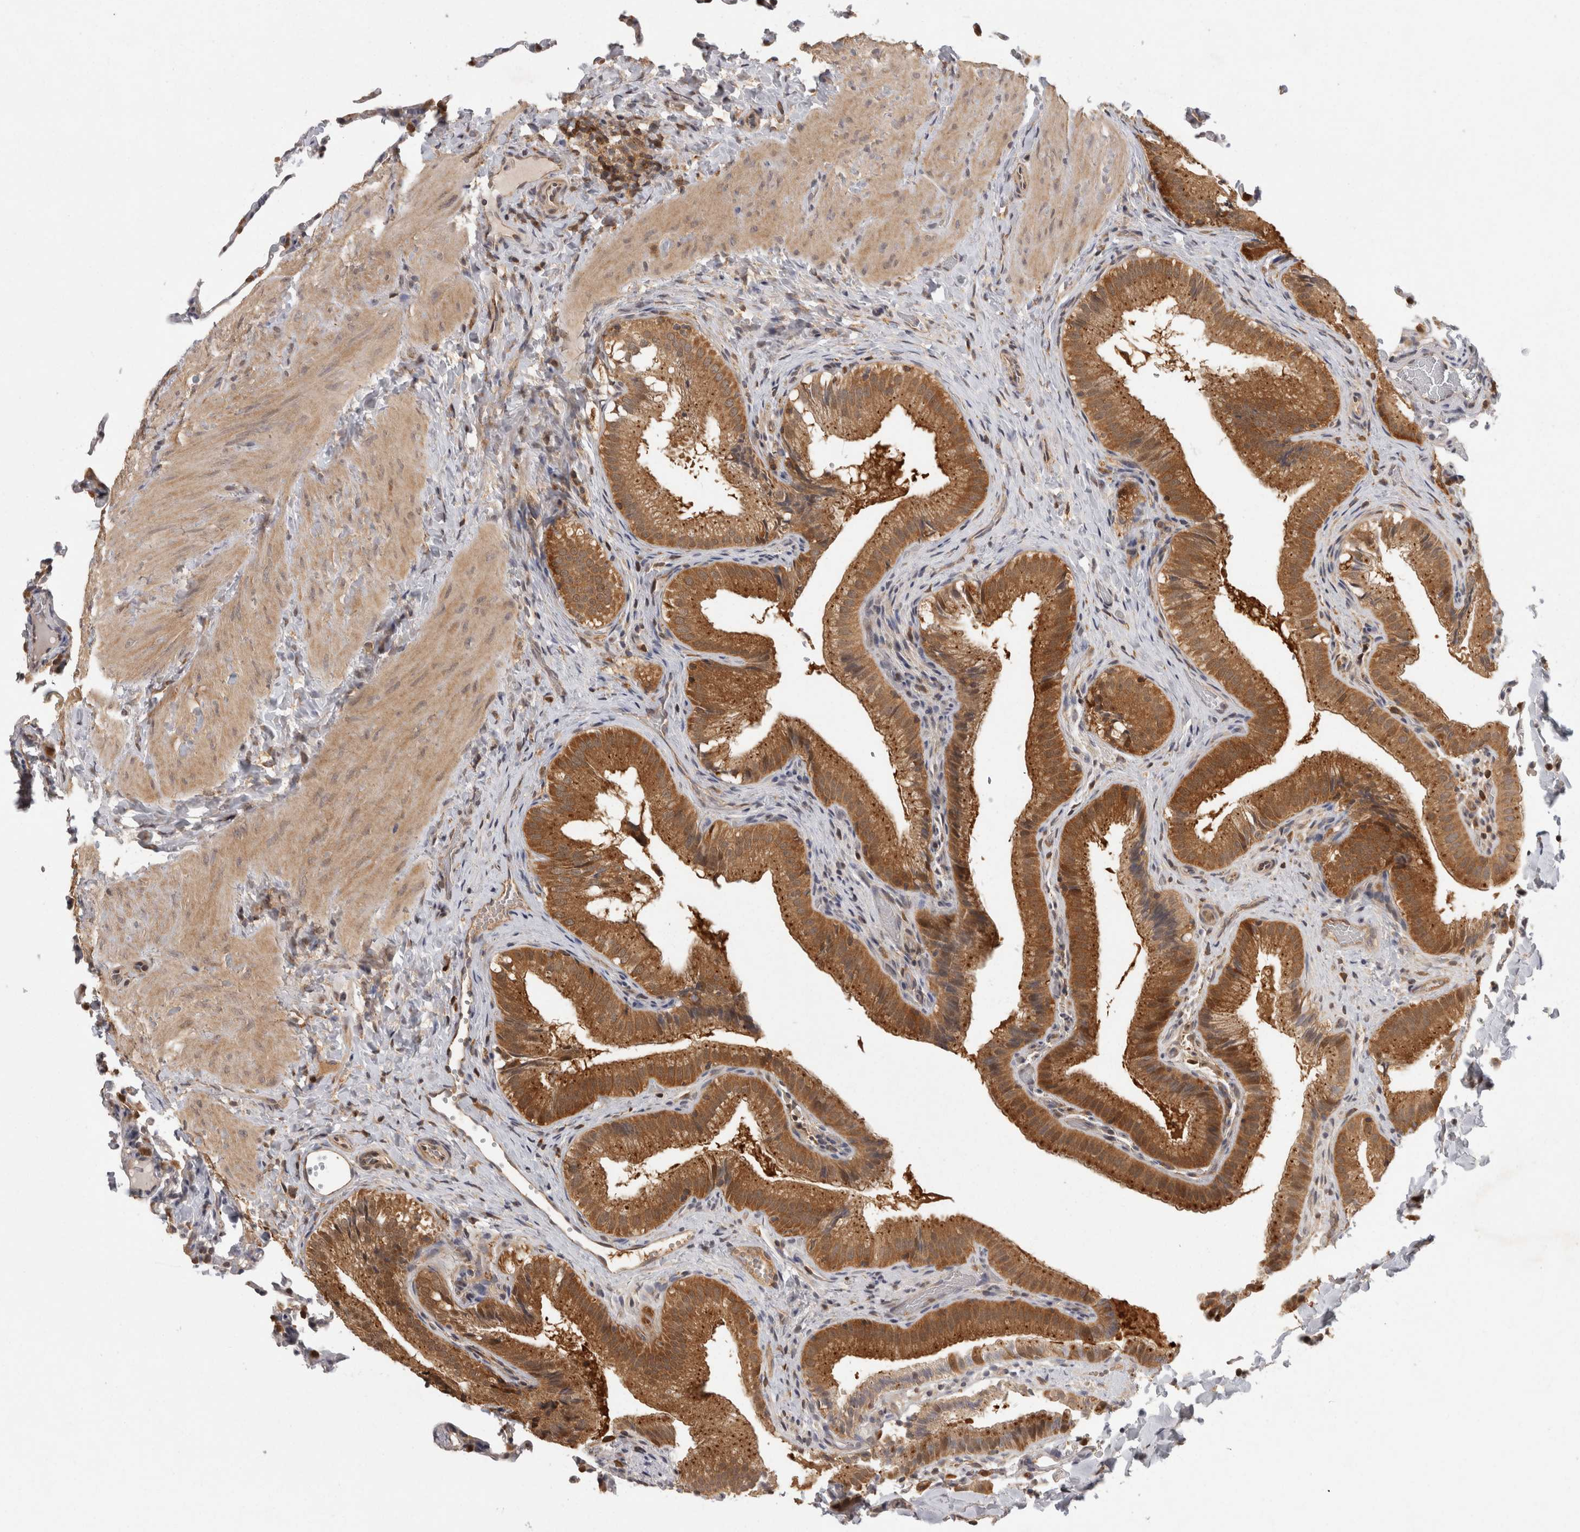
{"staining": {"intensity": "moderate", "quantity": ">75%", "location": "cytoplasmic/membranous"}, "tissue": "gallbladder", "cell_type": "Glandular cells", "image_type": "normal", "snomed": [{"axis": "morphology", "description": "Normal tissue, NOS"}, {"axis": "topography", "description": "Gallbladder"}], "caption": "Immunohistochemical staining of unremarkable human gallbladder shows moderate cytoplasmic/membranous protein positivity in about >75% of glandular cells.", "gene": "ACAT2", "patient": {"sex": "female", "age": 30}}